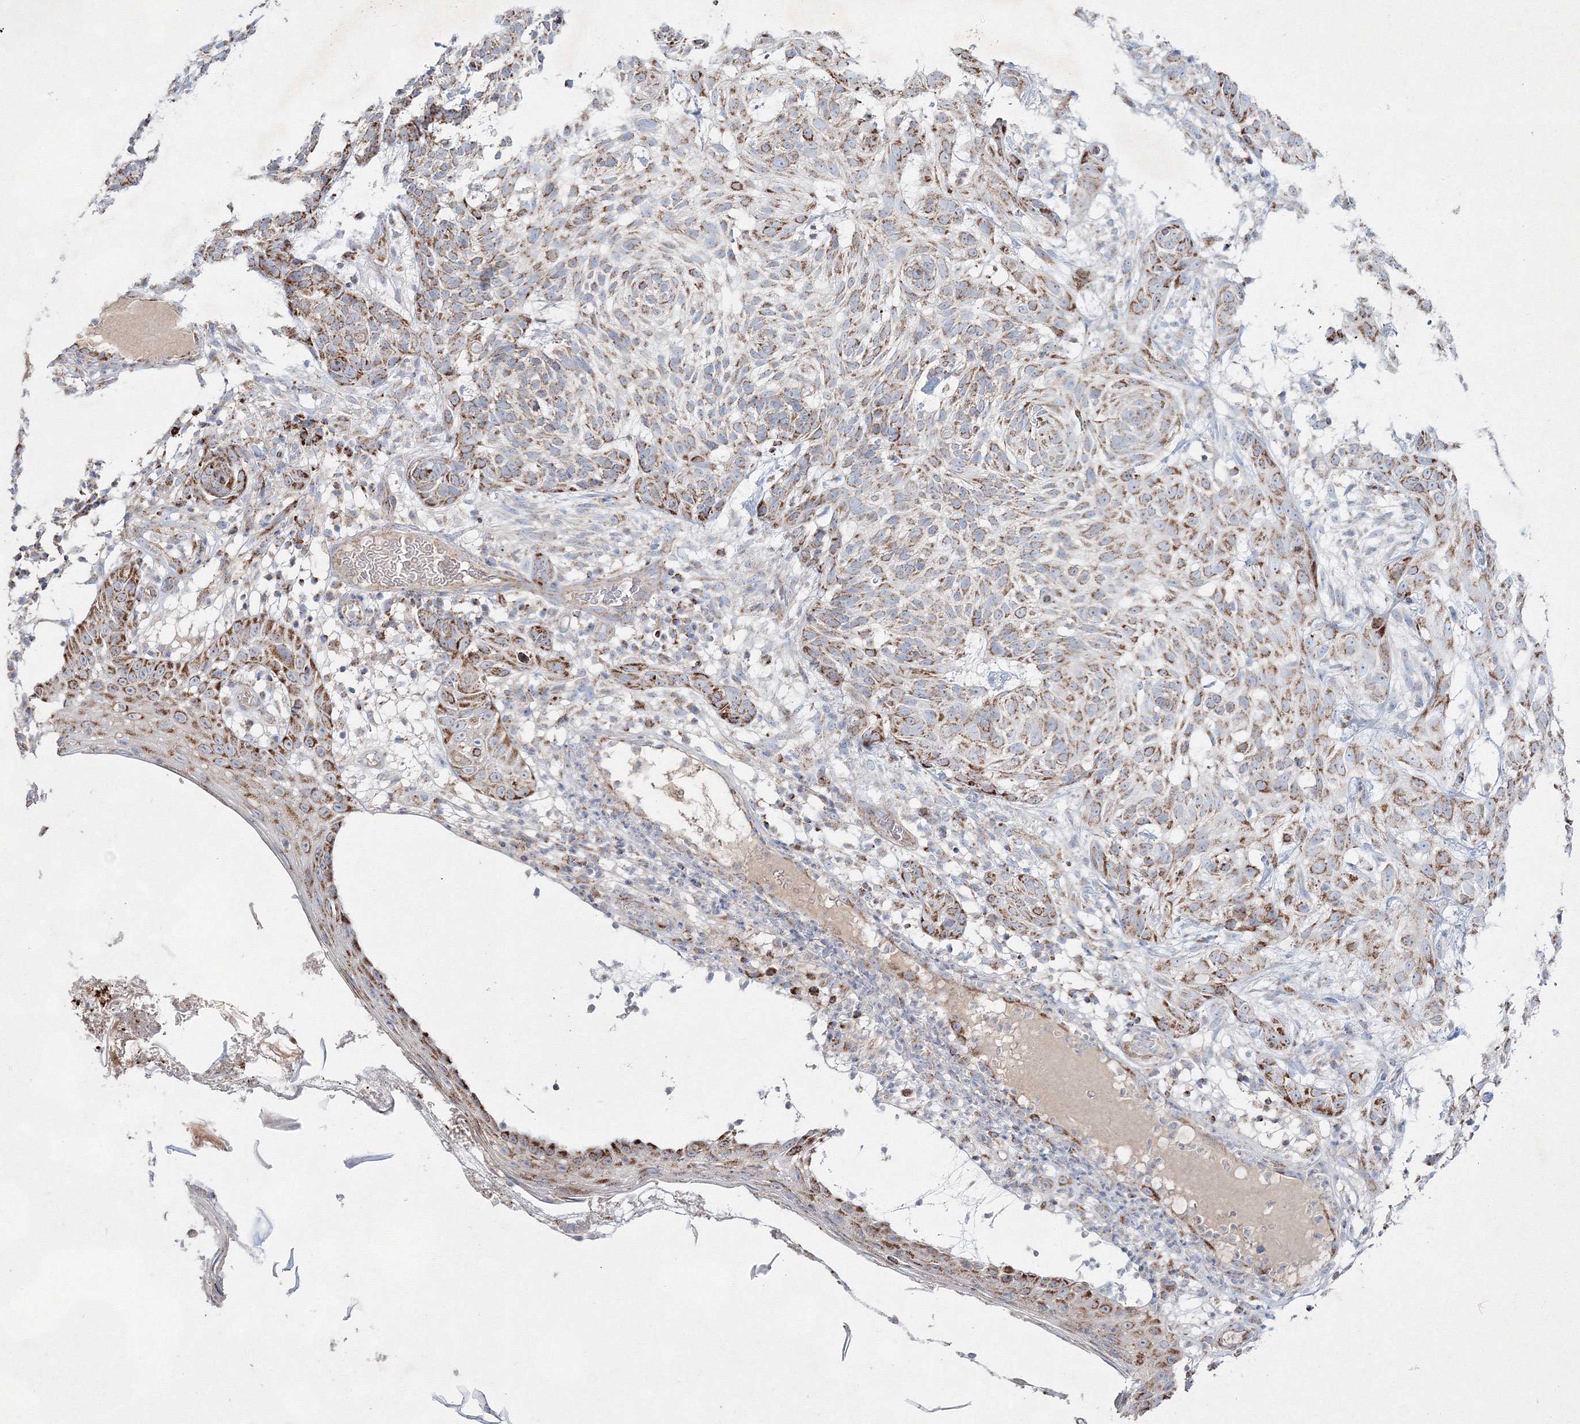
{"staining": {"intensity": "moderate", "quantity": ">75%", "location": "cytoplasmic/membranous"}, "tissue": "skin cancer", "cell_type": "Tumor cells", "image_type": "cancer", "snomed": [{"axis": "morphology", "description": "Basal cell carcinoma"}, {"axis": "topography", "description": "Skin"}], "caption": "Skin basal cell carcinoma stained for a protein exhibits moderate cytoplasmic/membranous positivity in tumor cells.", "gene": "IGSF9", "patient": {"sex": "male", "age": 85}}